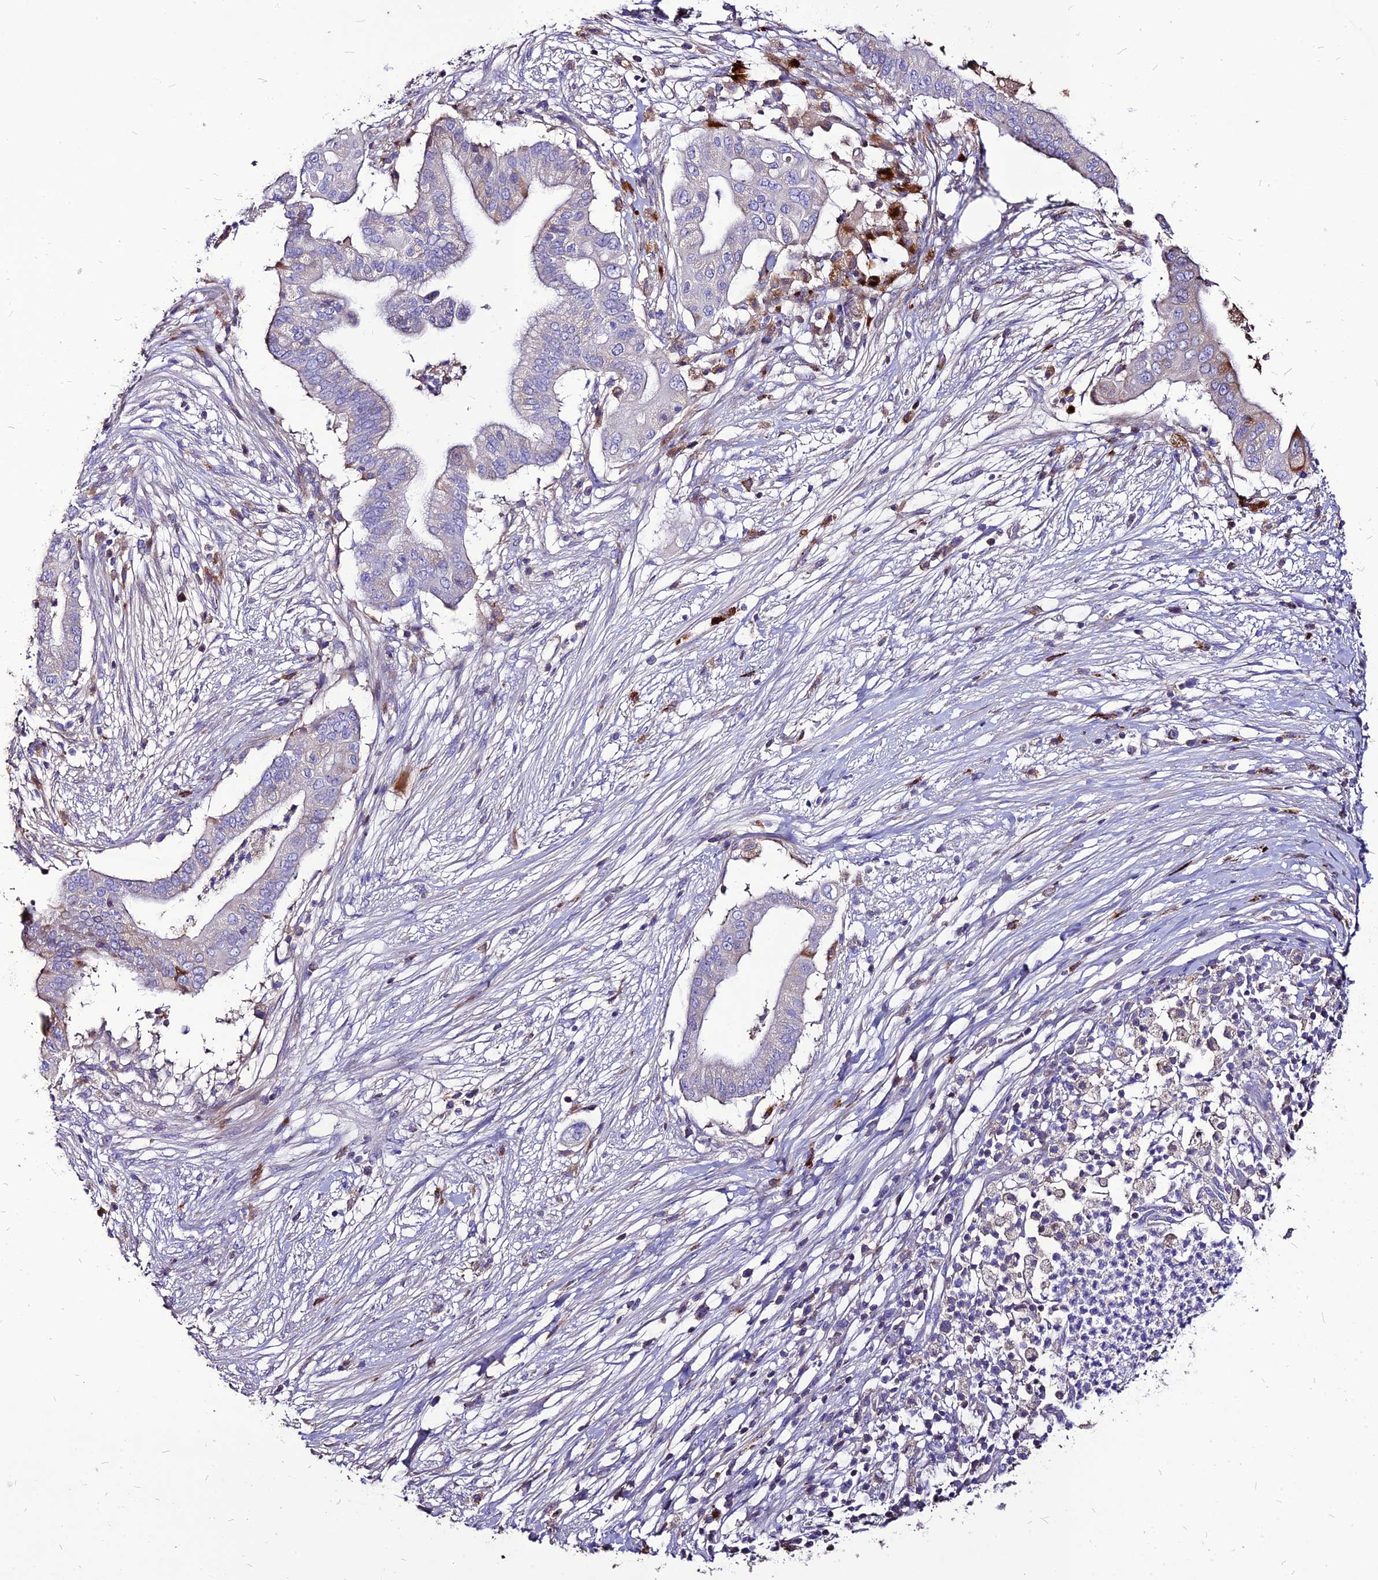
{"staining": {"intensity": "negative", "quantity": "none", "location": "none"}, "tissue": "pancreatic cancer", "cell_type": "Tumor cells", "image_type": "cancer", "snomed": [{"axis": "morphology", "description": "Adenocarcinoma, NOS"}, {"axis": "topography", "description": "Pancreas"}], "caption": "Image shows no significant protein staining in tumor cells of pancreatic adenocarcinoma.", "gene": "RIMOC1", "patient": {"sex": "male", "age": 68}}